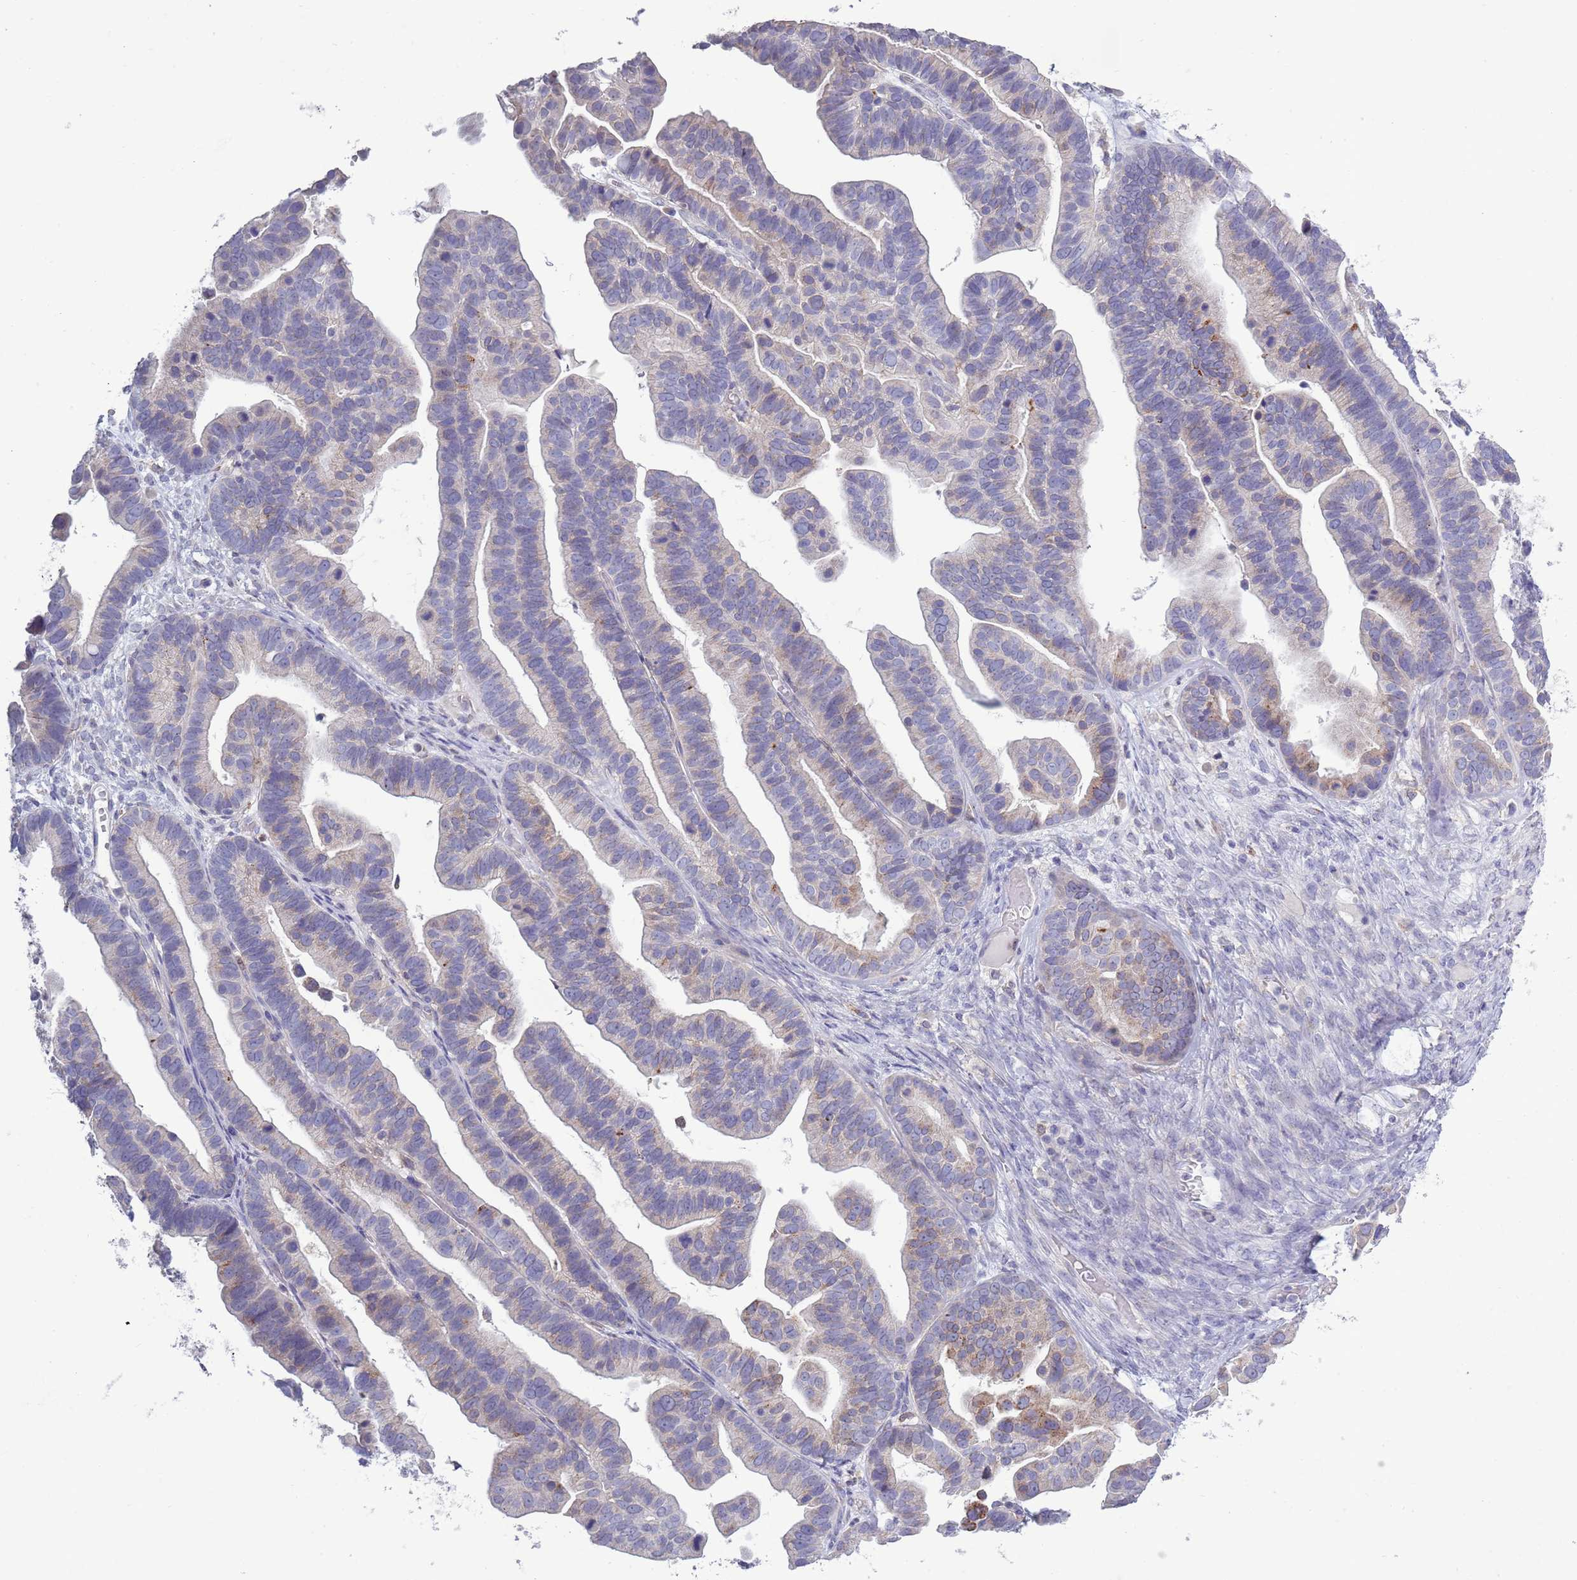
{"staining": {"intensity": "moderate", "quantity": "<25%", "location": "cytoplasmic/membranous"}, "tissue": "ovarian cancer", "cell_type": "Tumor cells", "image_type": "cancer", "snomed": [{"axis": "morphology", "description": "Cystadenocarcinoma, serous, NOS"}, {"axis": "topography", "description": "Ovary"}], "caption": "A high-resolution micrograph shows immunohistochemistry (IHC) staining of ovarian cancer, which shows moderate cytoplasmic/membranous expression in approximately <25% of tumor cells. The staining is performed using DAB brown chromogen to label protein expression. The nuclei are counter-stained blue using hematoxylin.", "gene": "ACSBG1", "patient": {"sex": "female", "age": 56}}